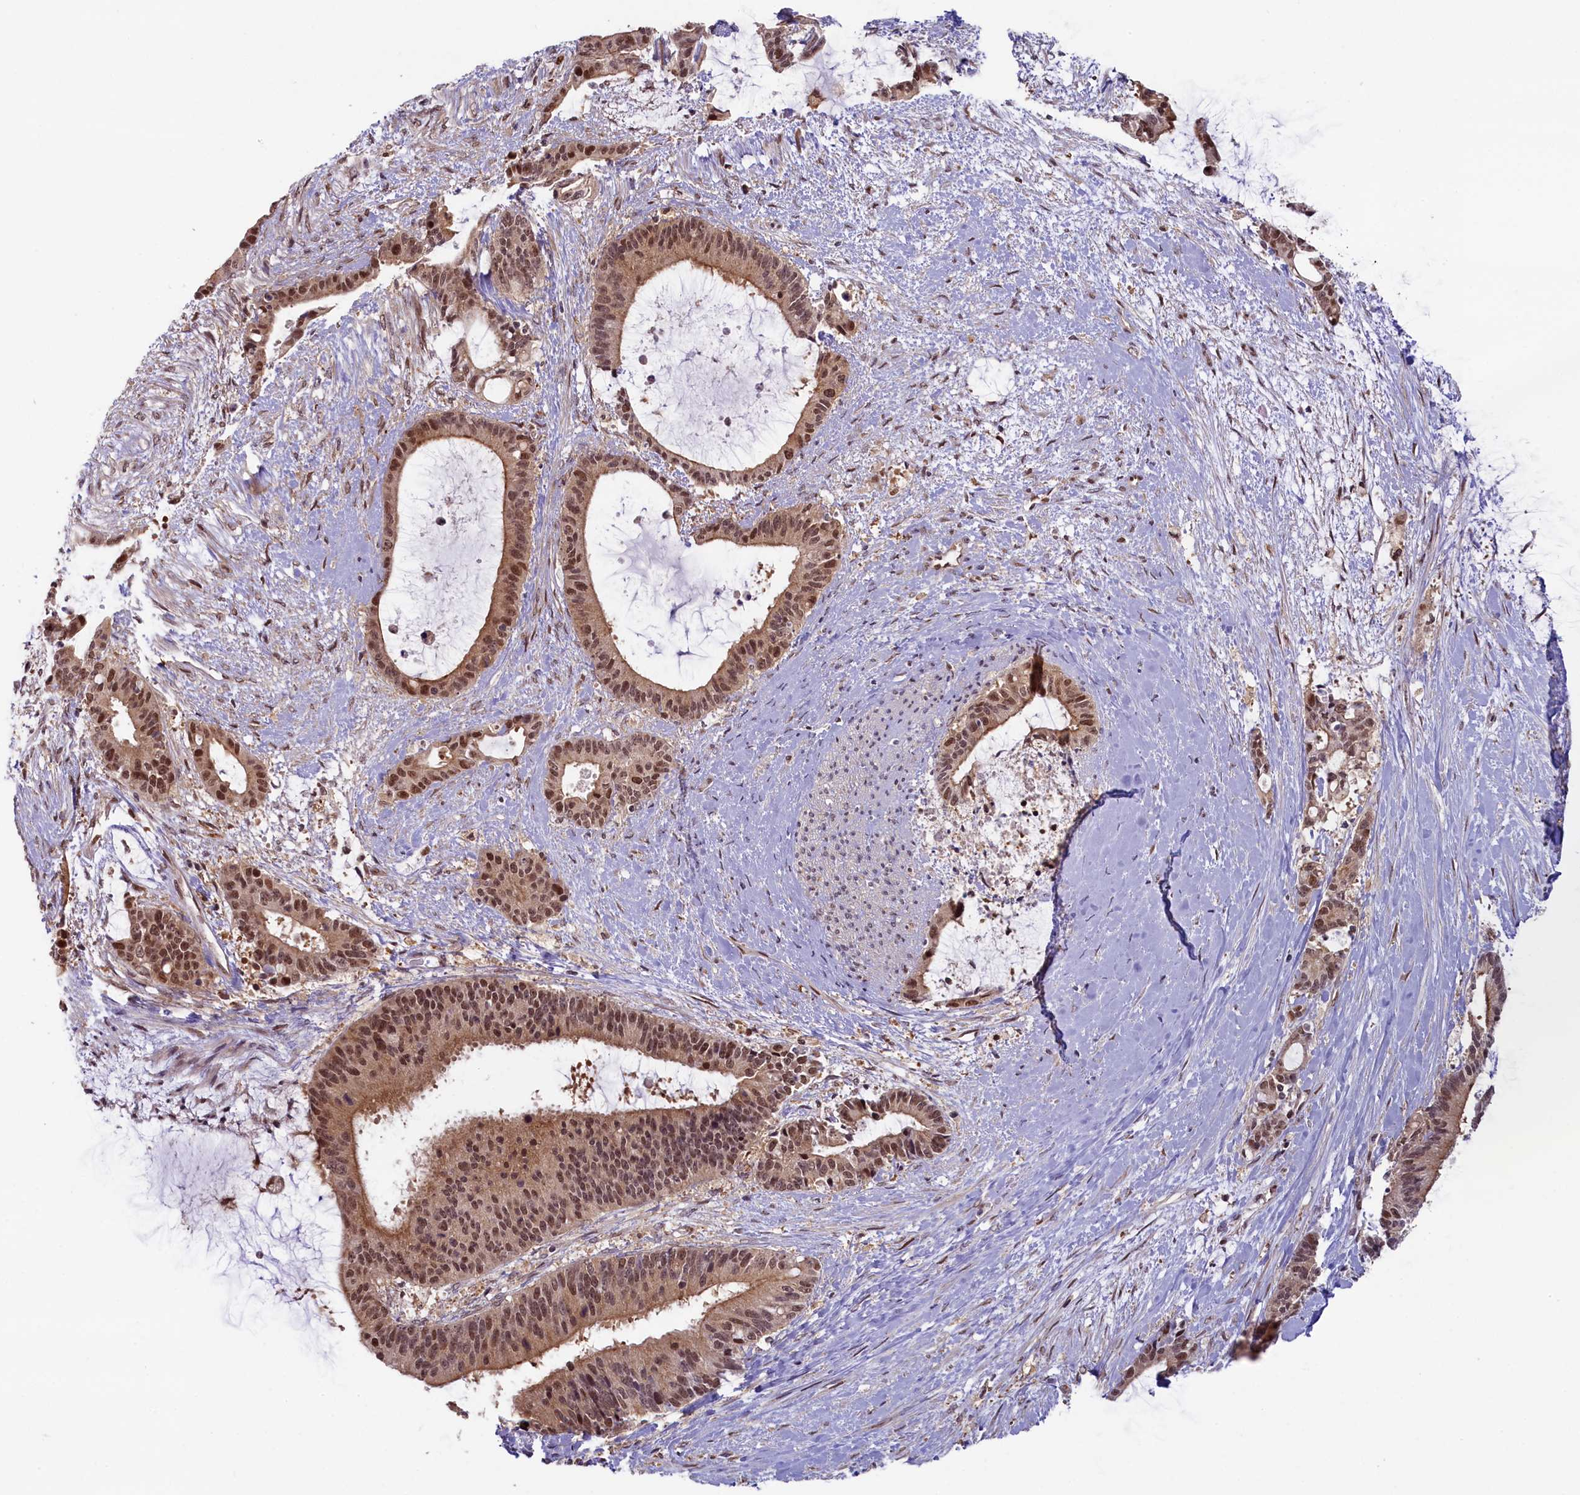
{"staining": {"intensity": "moderate", "quantity": ">75%", "location": "nuclear"}, "tissue": "liver cancer", "cell_type": "Tumor cells", "image_type": "cancer", "snomed": [{"axis": "morphology", "description": "Normal tissue, NOS"}, {"axis": "morphology", "description": "Cholangiocarcinoma"}, {"axis": "topography", "description": "Liver"}, {"axis": "topography", "description": "Peripheral nerve tissue"}], "caption": "Immunohistochemical staining of human cholangiocarcinoma (liver) reveals medium levels of moderate nuclear staining in about >75% of tumor cells.", "gene": "FCHO1", "patient": {"sex": "female", "age": 73}}